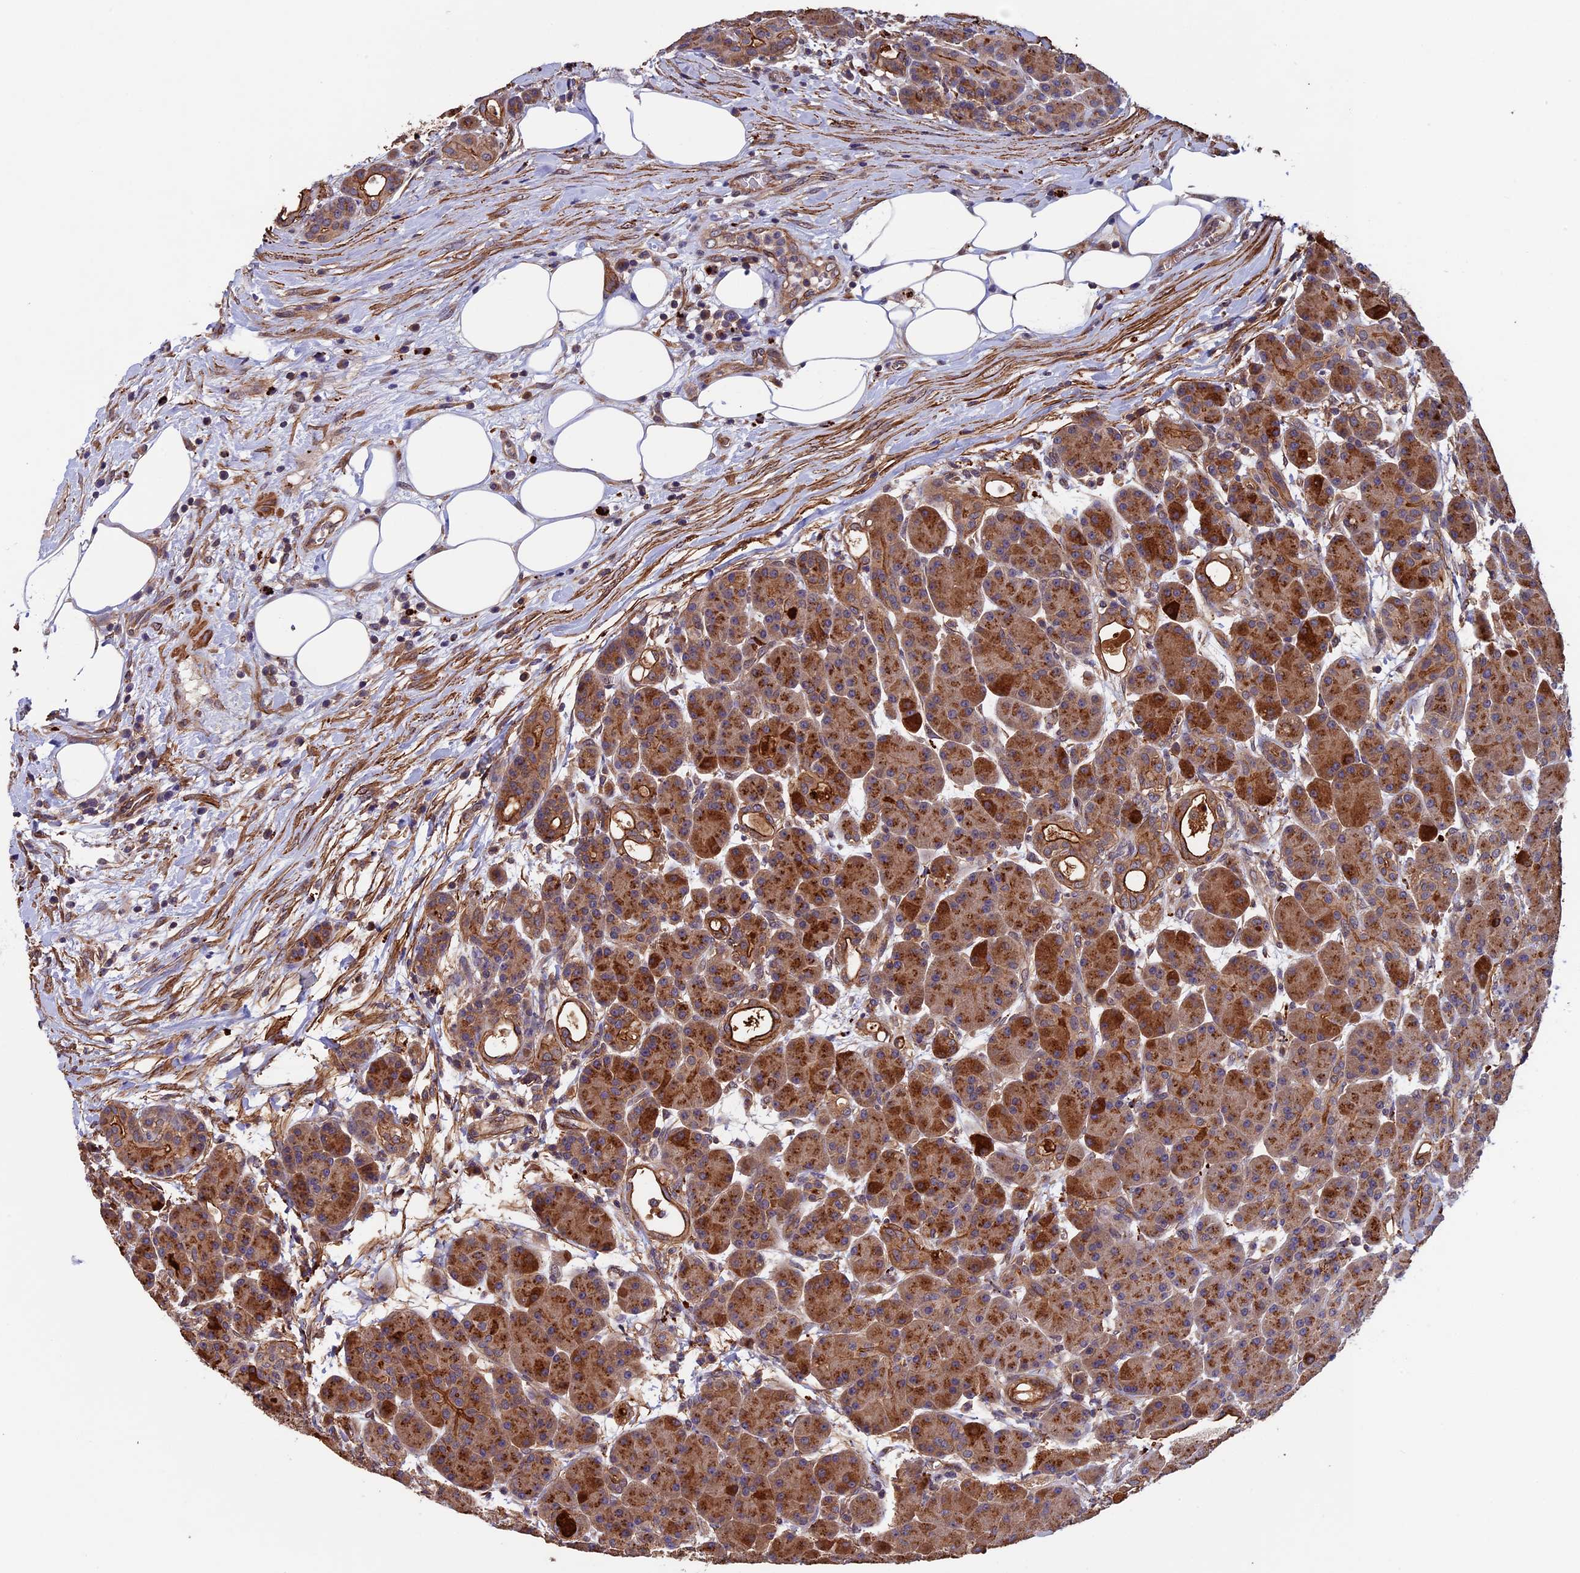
{"staining": {"intensity": "strong", "quantity": ">75%", "location": "cytoplasmic/membranous"}, "tissue": "pancreas", "cell_type": "Exocrine glandular cells", "image_type": "normal", "snomed": [{"axis": "morphology", "description": "Normal tissue, NOS"}, {"axis": "topography", "description": "Pancreas"}], "caption": "Protein staining of normal pancreas shows strong cytoplasmic/membranous positivity in about >75% of exocrine glandular cells.", "gene": "SLC9A5", "patient": {"sex": "male", "age": 63}}